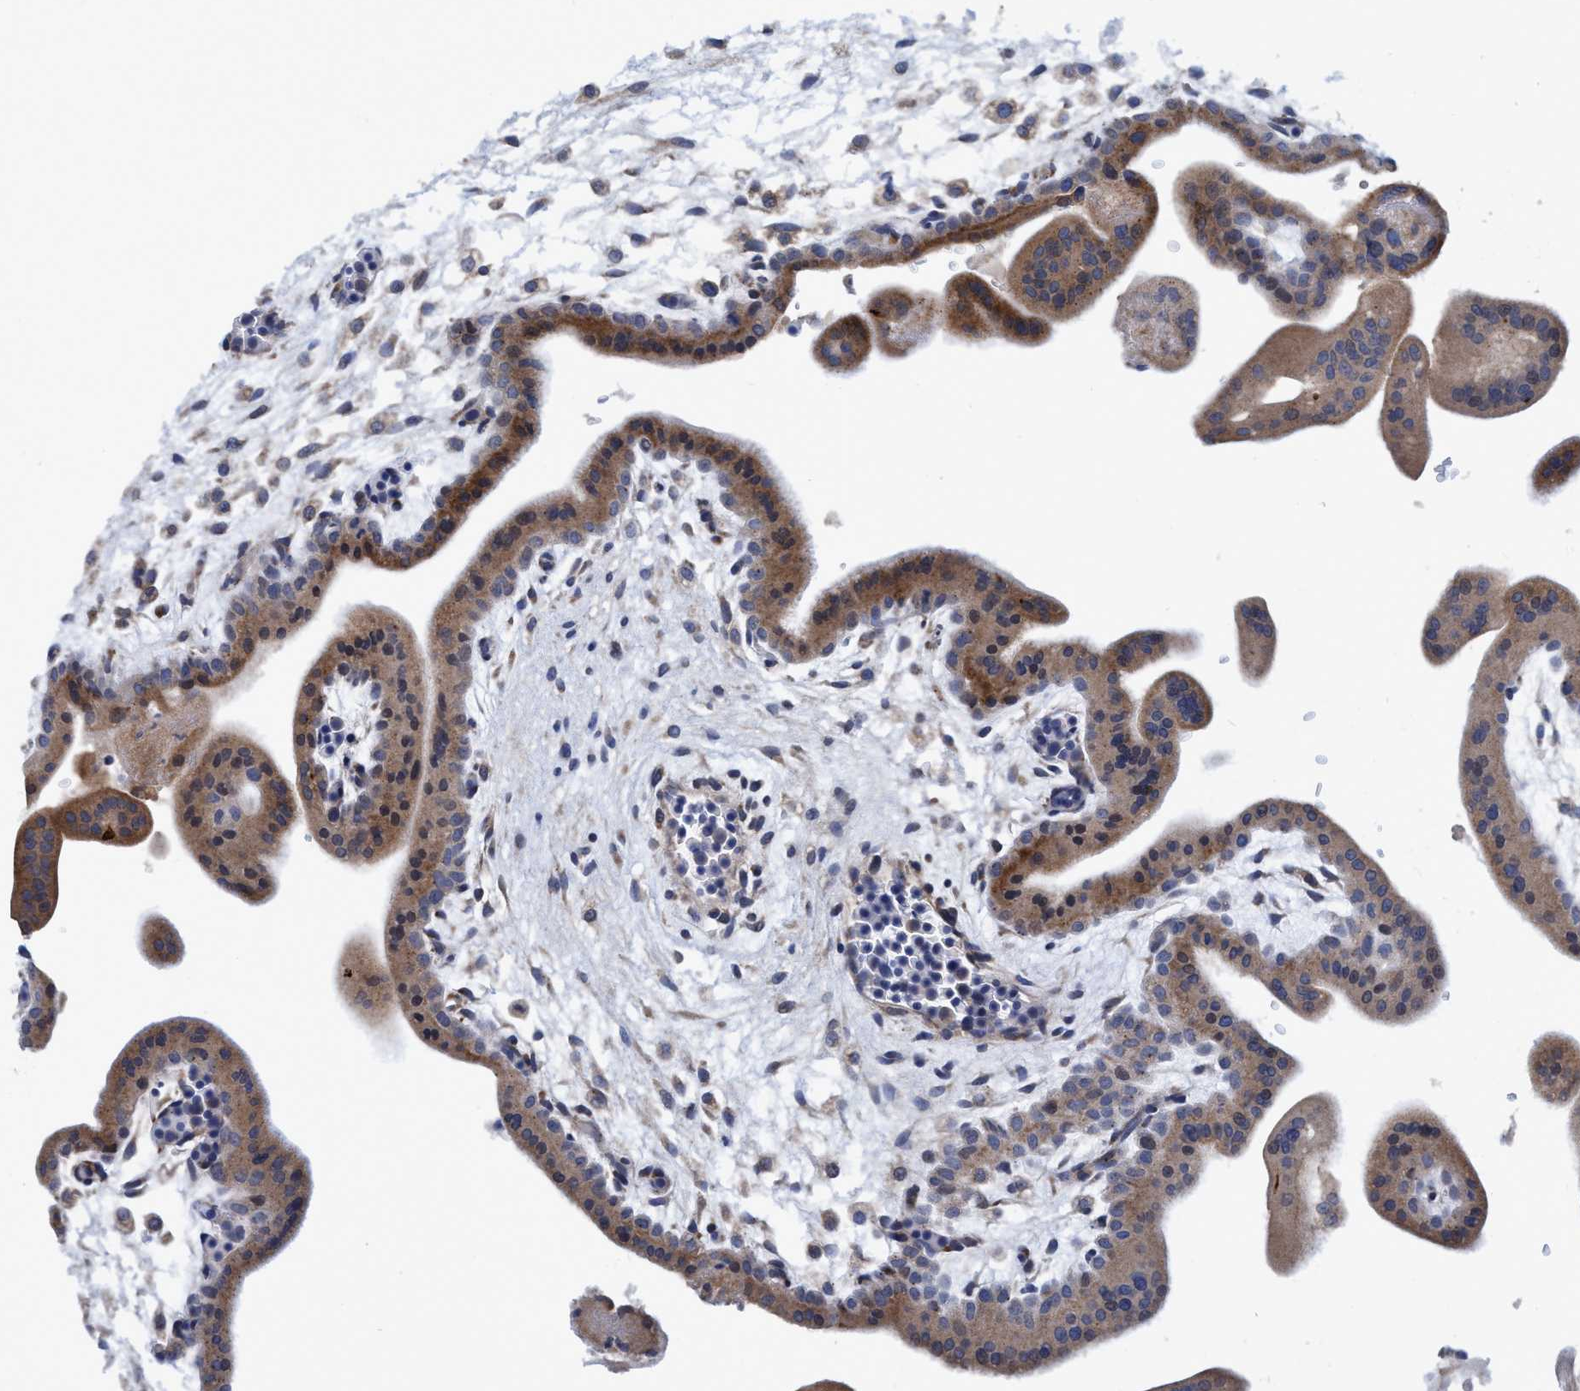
{"staining": {"intensity": "moderate", "quantity": ">75%", "location": "cytoplasmic/membranous"}, "tissue": "placenta", "cell_type": "Trophoblastic cells", "image_type": "normal", "snomed": [{"axis": "morphology", "description": "Normal tissue, NOS"}, {"axis": "topography", "description": "Placenta"}], "caption": "Immunohistochemical staining of benign placenta displays moderate cytoplasmic/membranous protein positivity in about >75% of trophoblastic cells. (DAB IHC with brightfield microscopy, high magnification).", "gene": "CALCOCO2", "patient": {"sex": "female", "age": 35}}